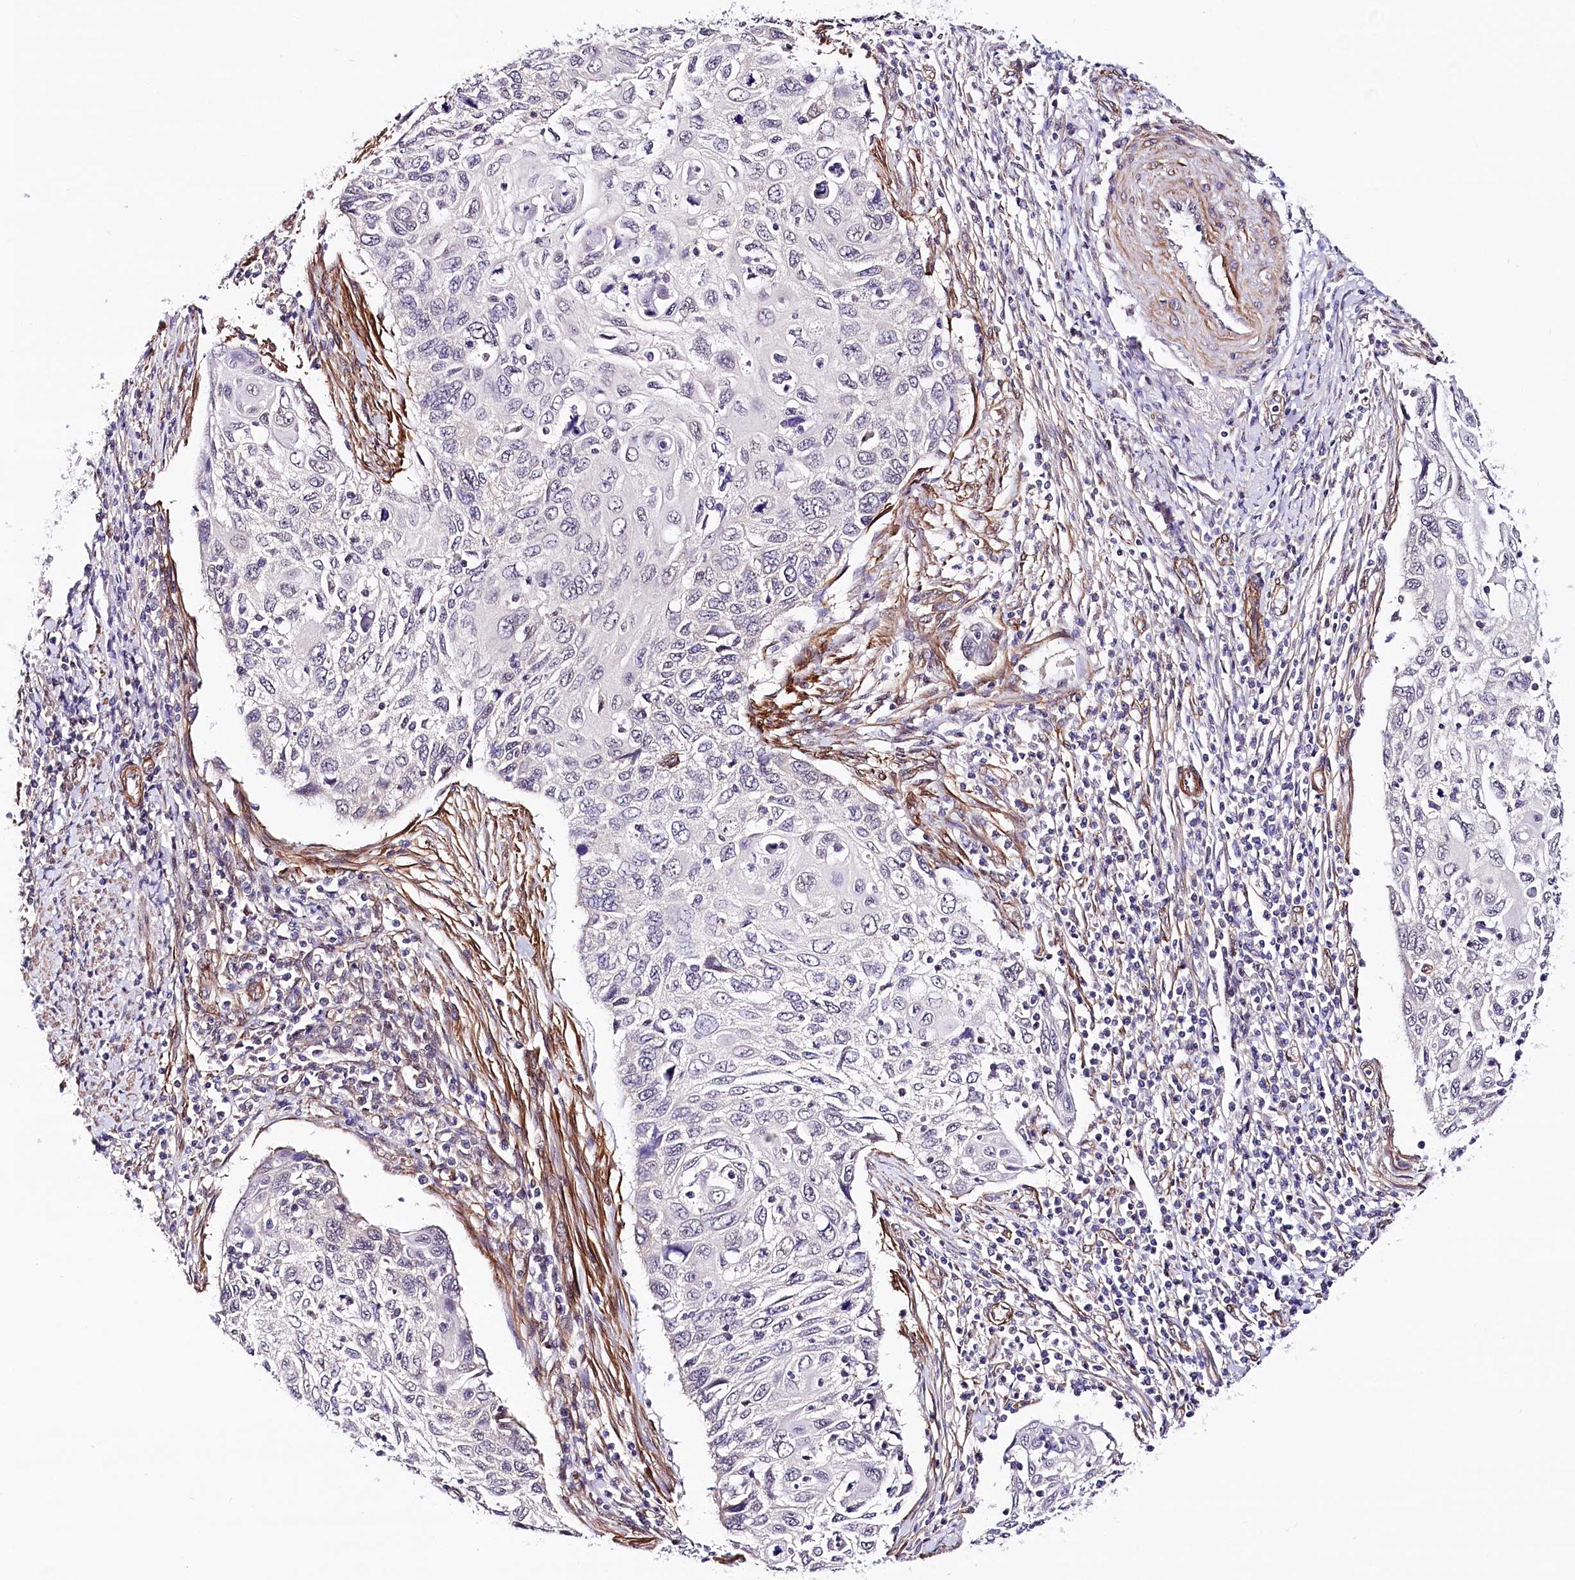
{"staining": {"intensity": "negative", "quantity": "none", "location": "none"}, "tissue": "cervical cancer", "cell_type": "Tumor cells", "image_type": "cancer", "snomed": [{"axis": "morphology", "description": "Squamous cell carcinoma, NOS"}, {"axis": "topography", "description": "Cervix"}], "caption": "DAB (3,3'-diaminobenzidine) immunohistochemical staining of human cervical squamous cell carcinoma reveals no significant expression in tumor cells. (Immunohistochemistry (ihc), brightfield microscopy, high magnification).", "gene": "PPP2R5B", "patient": {"sex": "female", "age": 70}}